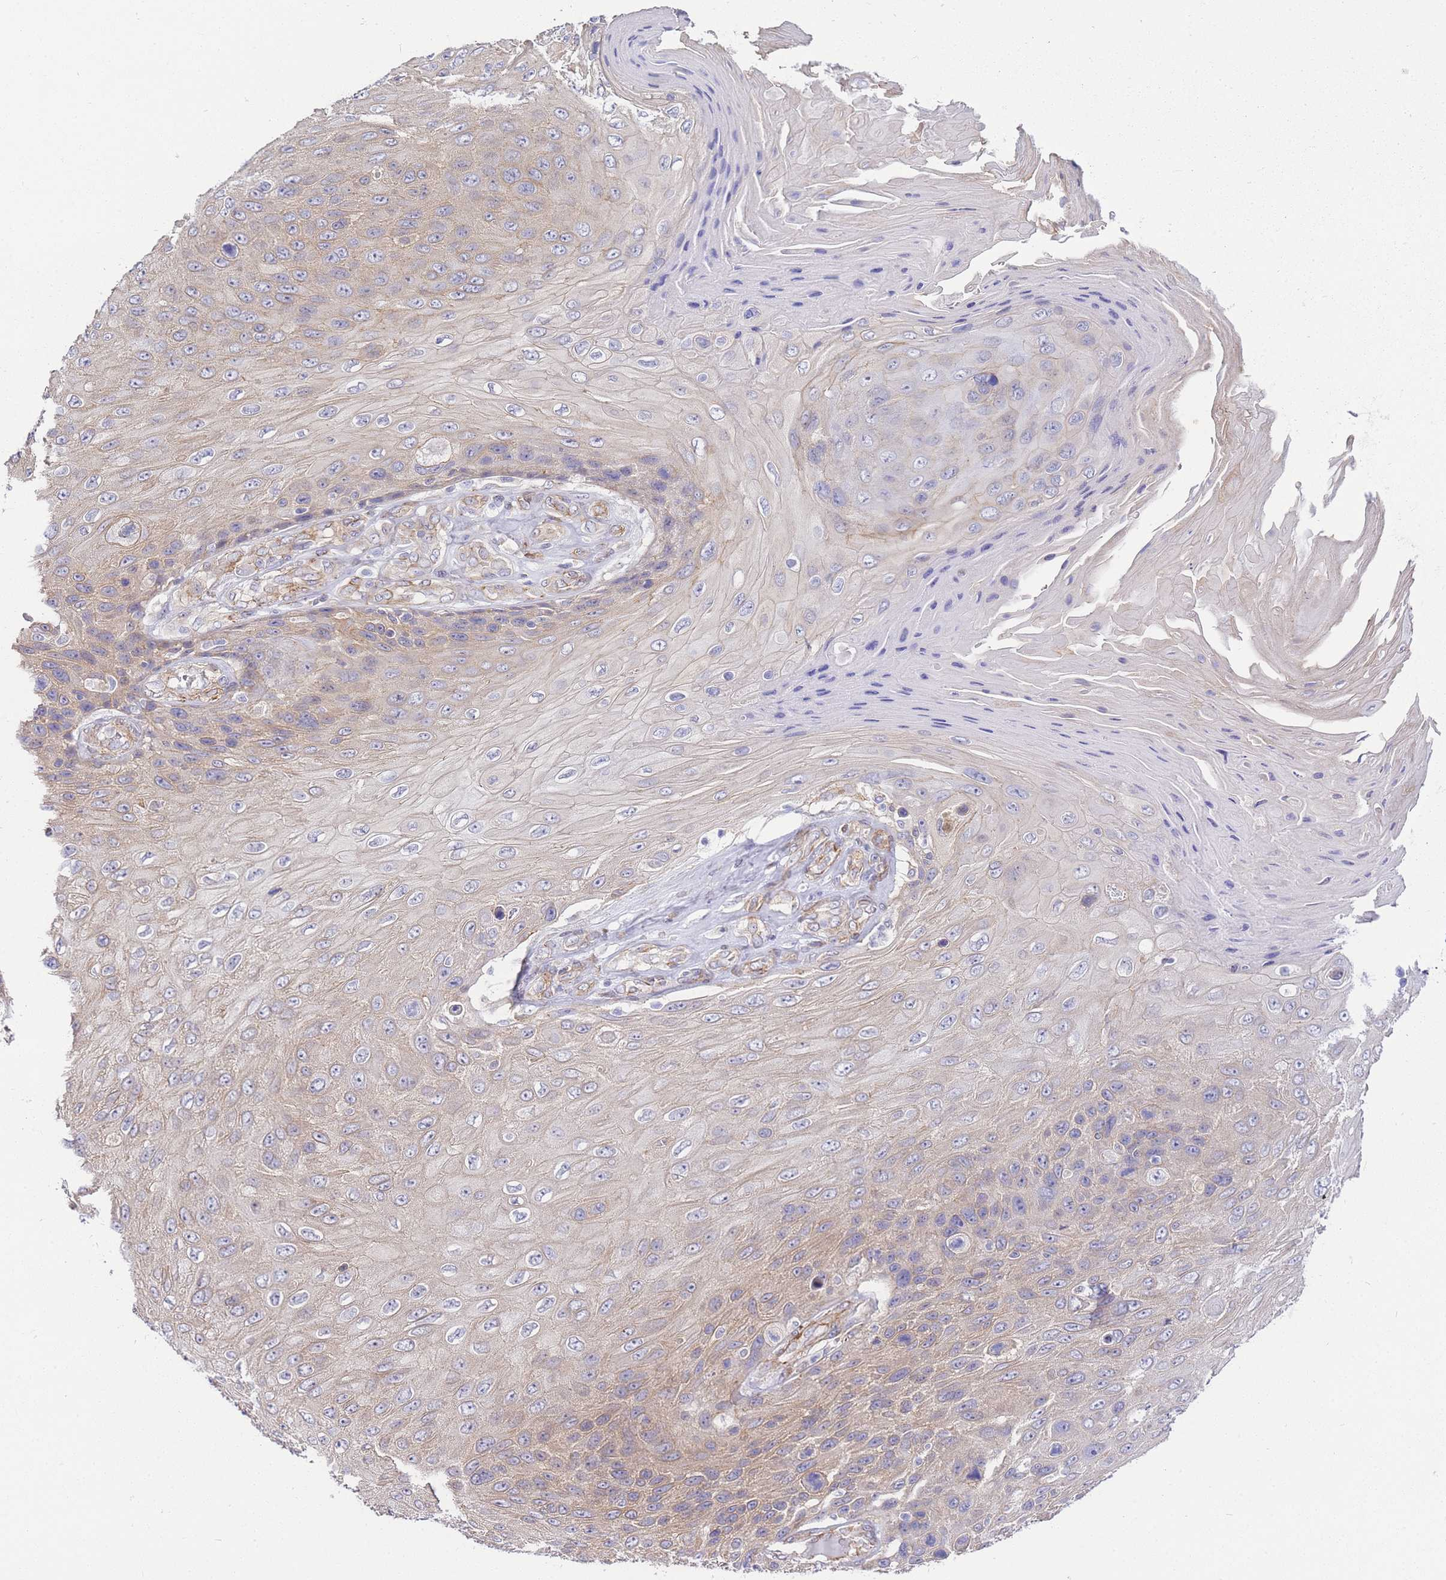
{"staining": {"intensity": "weak", "quantity": "25%-75%", "location": "cytoplasmic/membranous"}, "tissue": "skin cancer", "cell_type": "Tumor cells", "image_type": "cancer", "snomed": [{"axis": "morphology", "description": "Squamous cell carcinoma, NOS"}, {"axis": "topography", "description": "Skin"}], "caption": "IHC (DAB) staining of skin cancer (squamous cell carcinoma) reveals weak cytoplasmic/membranous protein expression in approximately 25%-75% of tumor cells.", "gene": "PDCD7", "patient": {"sex": "female", "age": 88}}